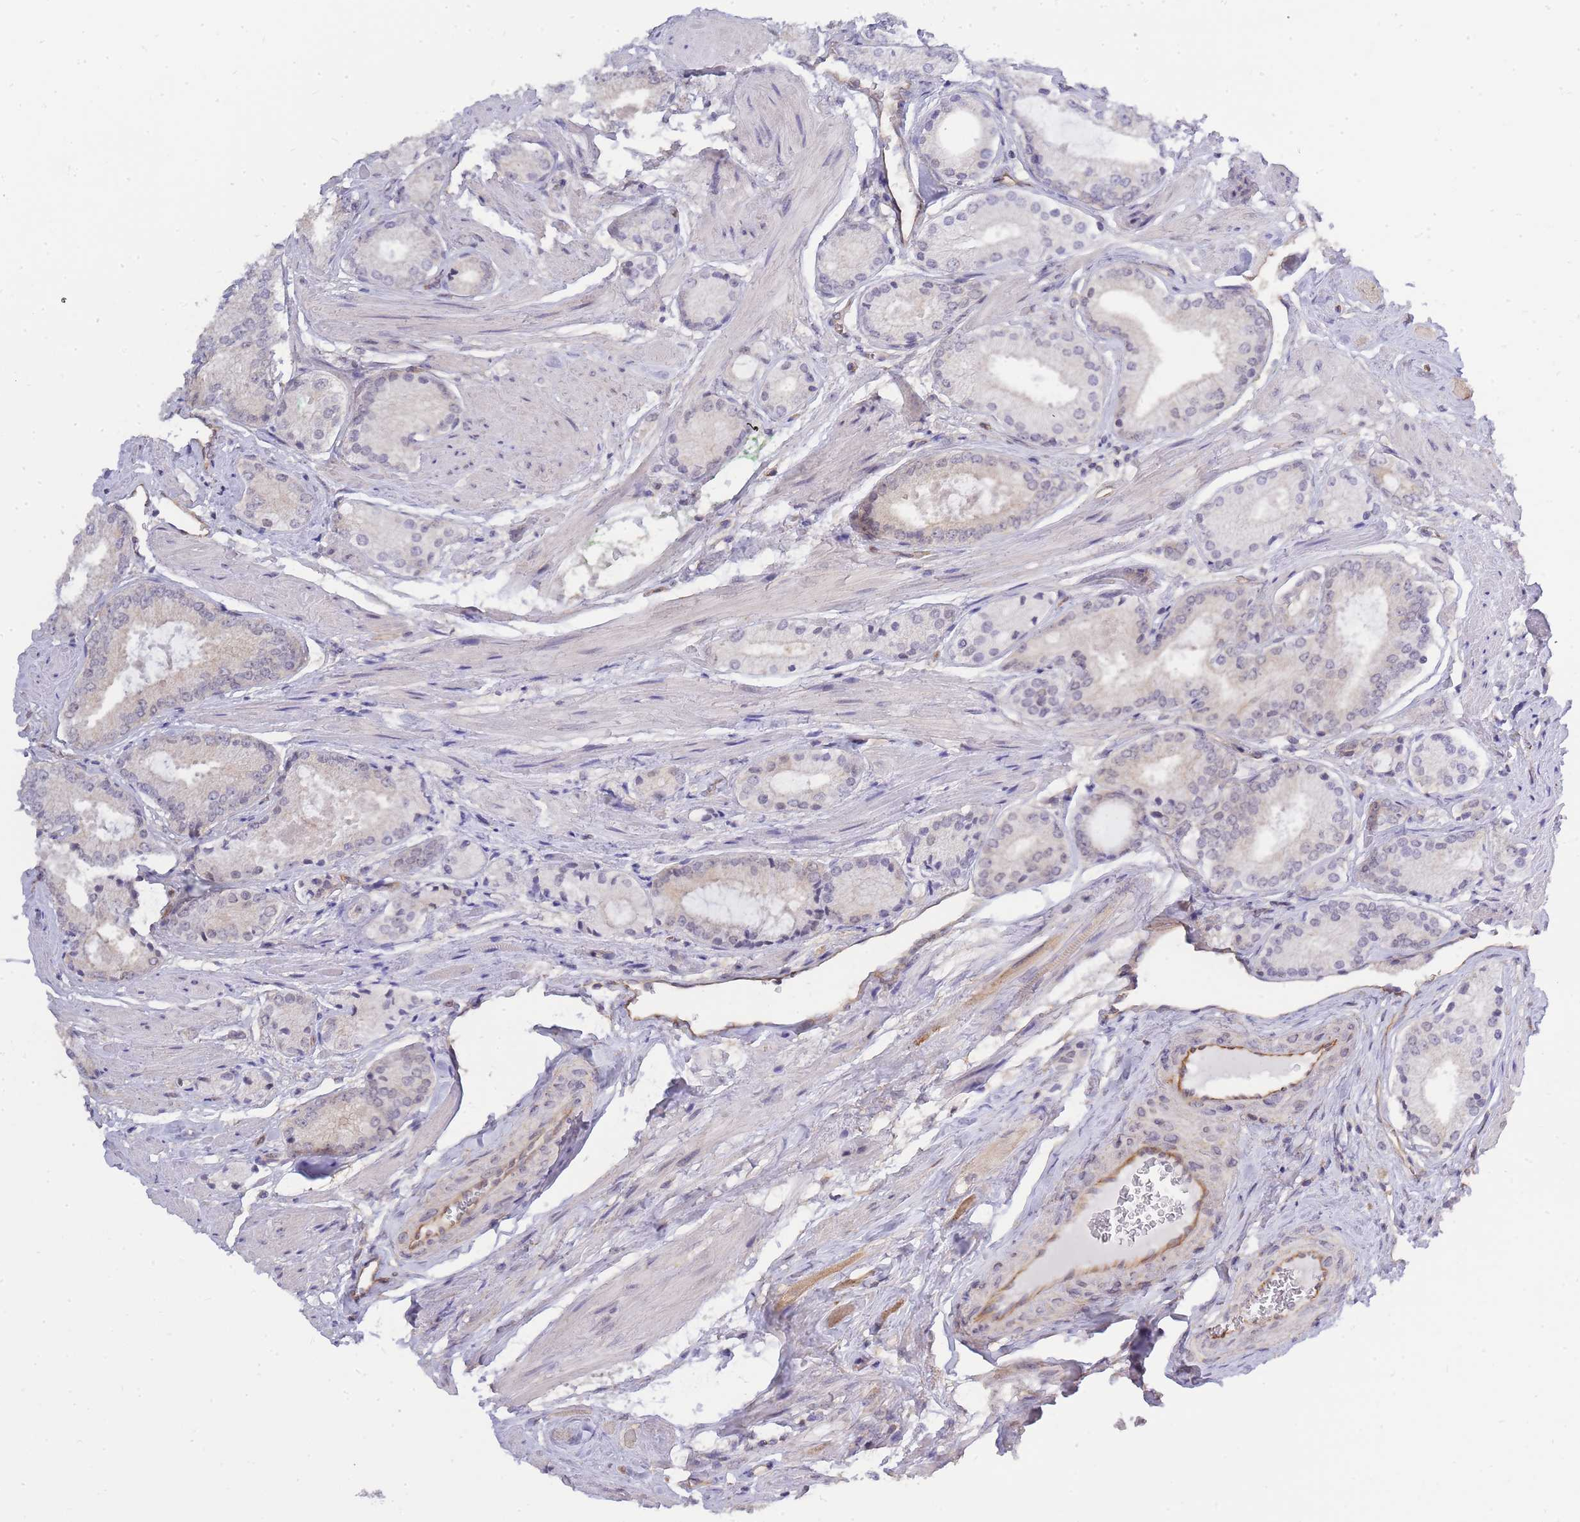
{"staining": {"intensity": "weak", "quantity": "<25%", "location": "cytoplasmic/membranous,nuclear"}, "tissue": "prostate cancer", "cell_type": "Tumor cells", "image_type": "cancer", "snomed": [{"axis": "morphology", "description": "Adenocarcinoma, High grade"}, {"axis": "topography", "description": "Prostate and seminal vesicle, NOS"}], "caption": "DAB immunohistochemical staining of prostate adenocarcinoma (high-grade) exhibits no significant staining in tumor cells.", "gene": "C19orf25", "patient": {"sex": "male", "age": 64}}